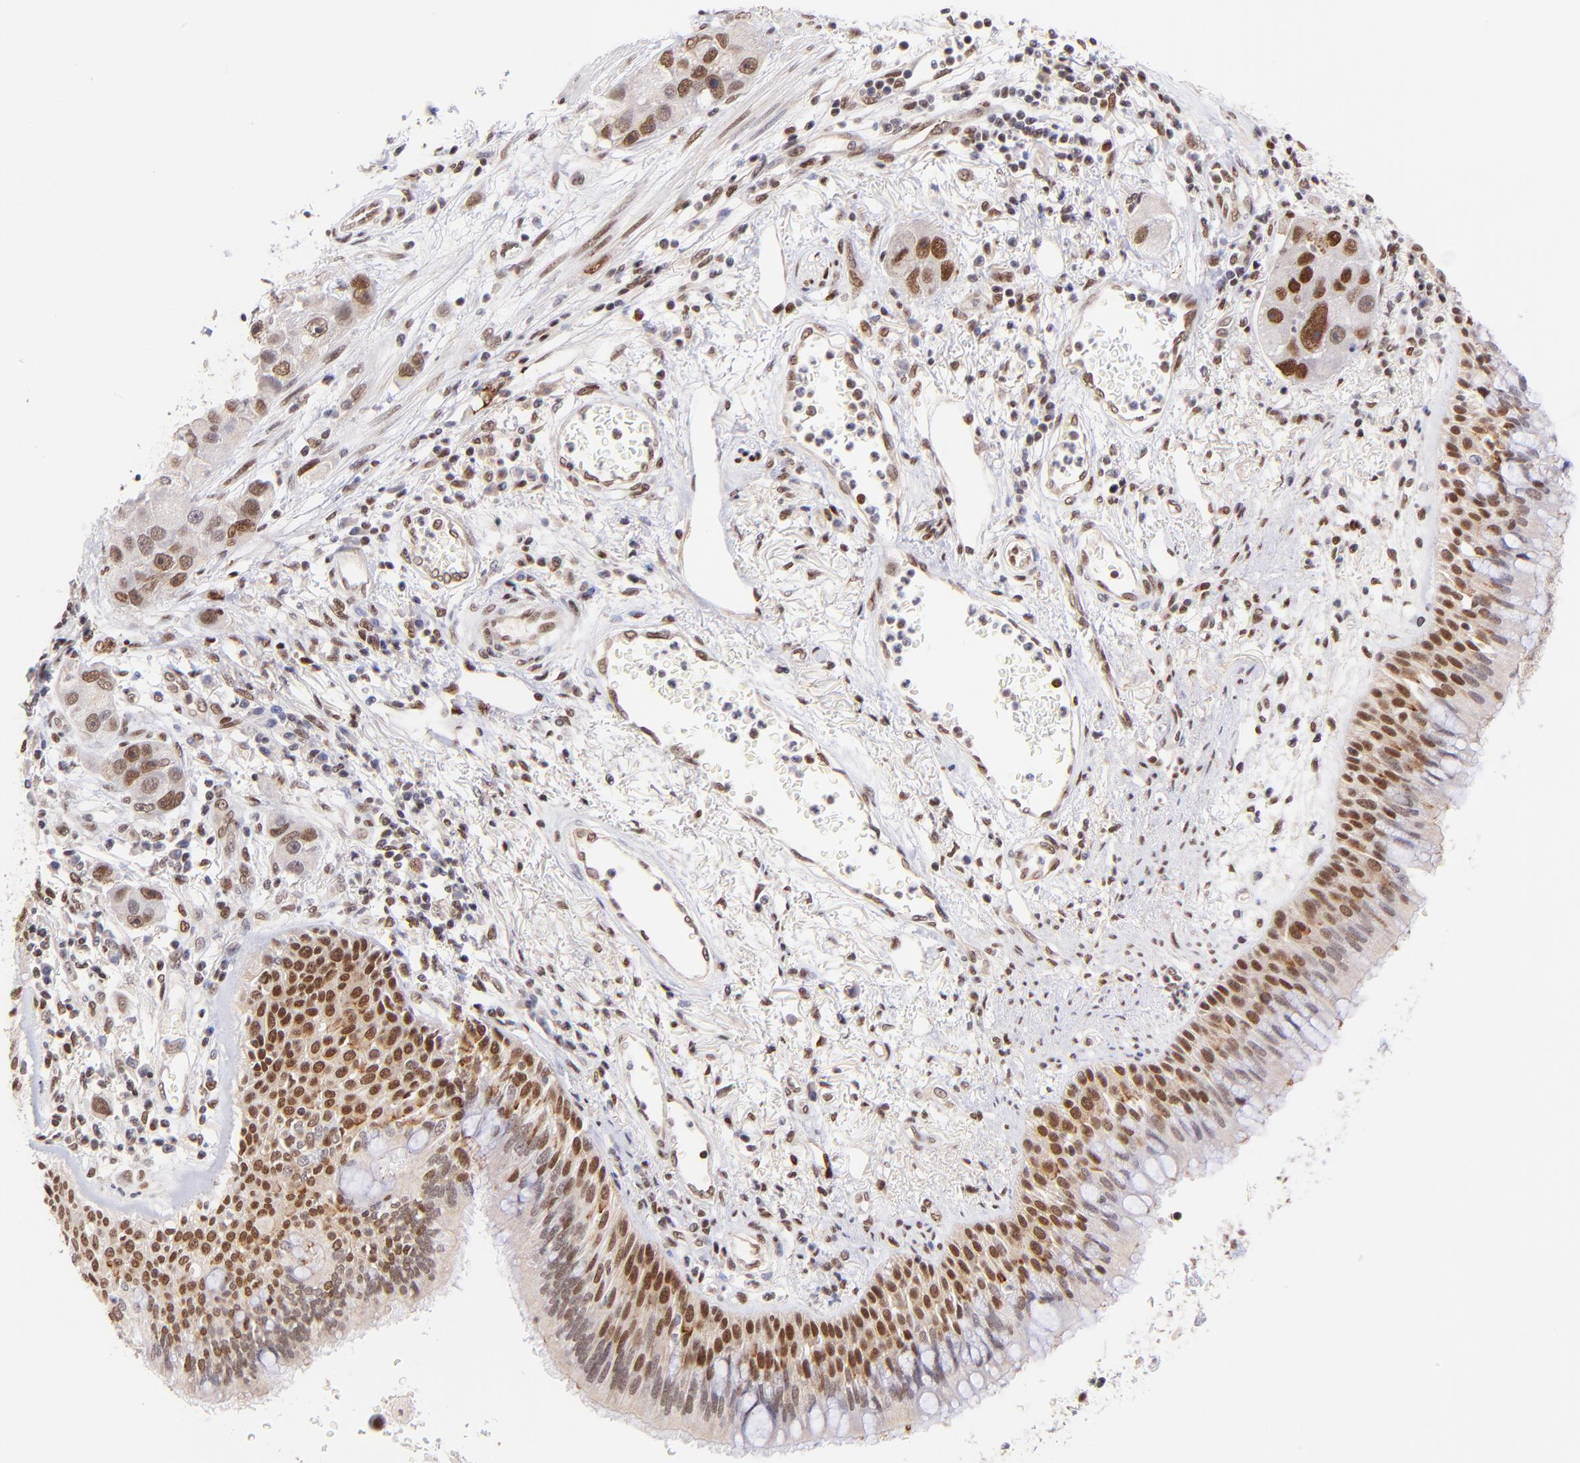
{"staining": {"intensity": "moderate", "quantity": ">75%", "location": "nuclear"}, "tissue": "bronchus", "cell_type": "Respiratory epithelial cells", "image_type": "normal", "snomed": [{"axis": "morphology", "description": "Normal tissue, NOS"}, {"axis": "morphology", "description": "Adenocarcinoma, NOS"}, {"axis": "morphology", "description": "Adenocarcinoma, metastatic, NOS"}, {"axis": "topography", "description": "Lymph node"}, {"axis": "topography", "description": "Bronchus"}, {"axis": "topography", "description": "Lung"}], "caption": "A brown stain shows moderate nuclear positivity of a protein in respiratory epithelial cells of benign bronchus.", "gene": "MIDEAS", "patient": {"sex": "female", "age": 54}}